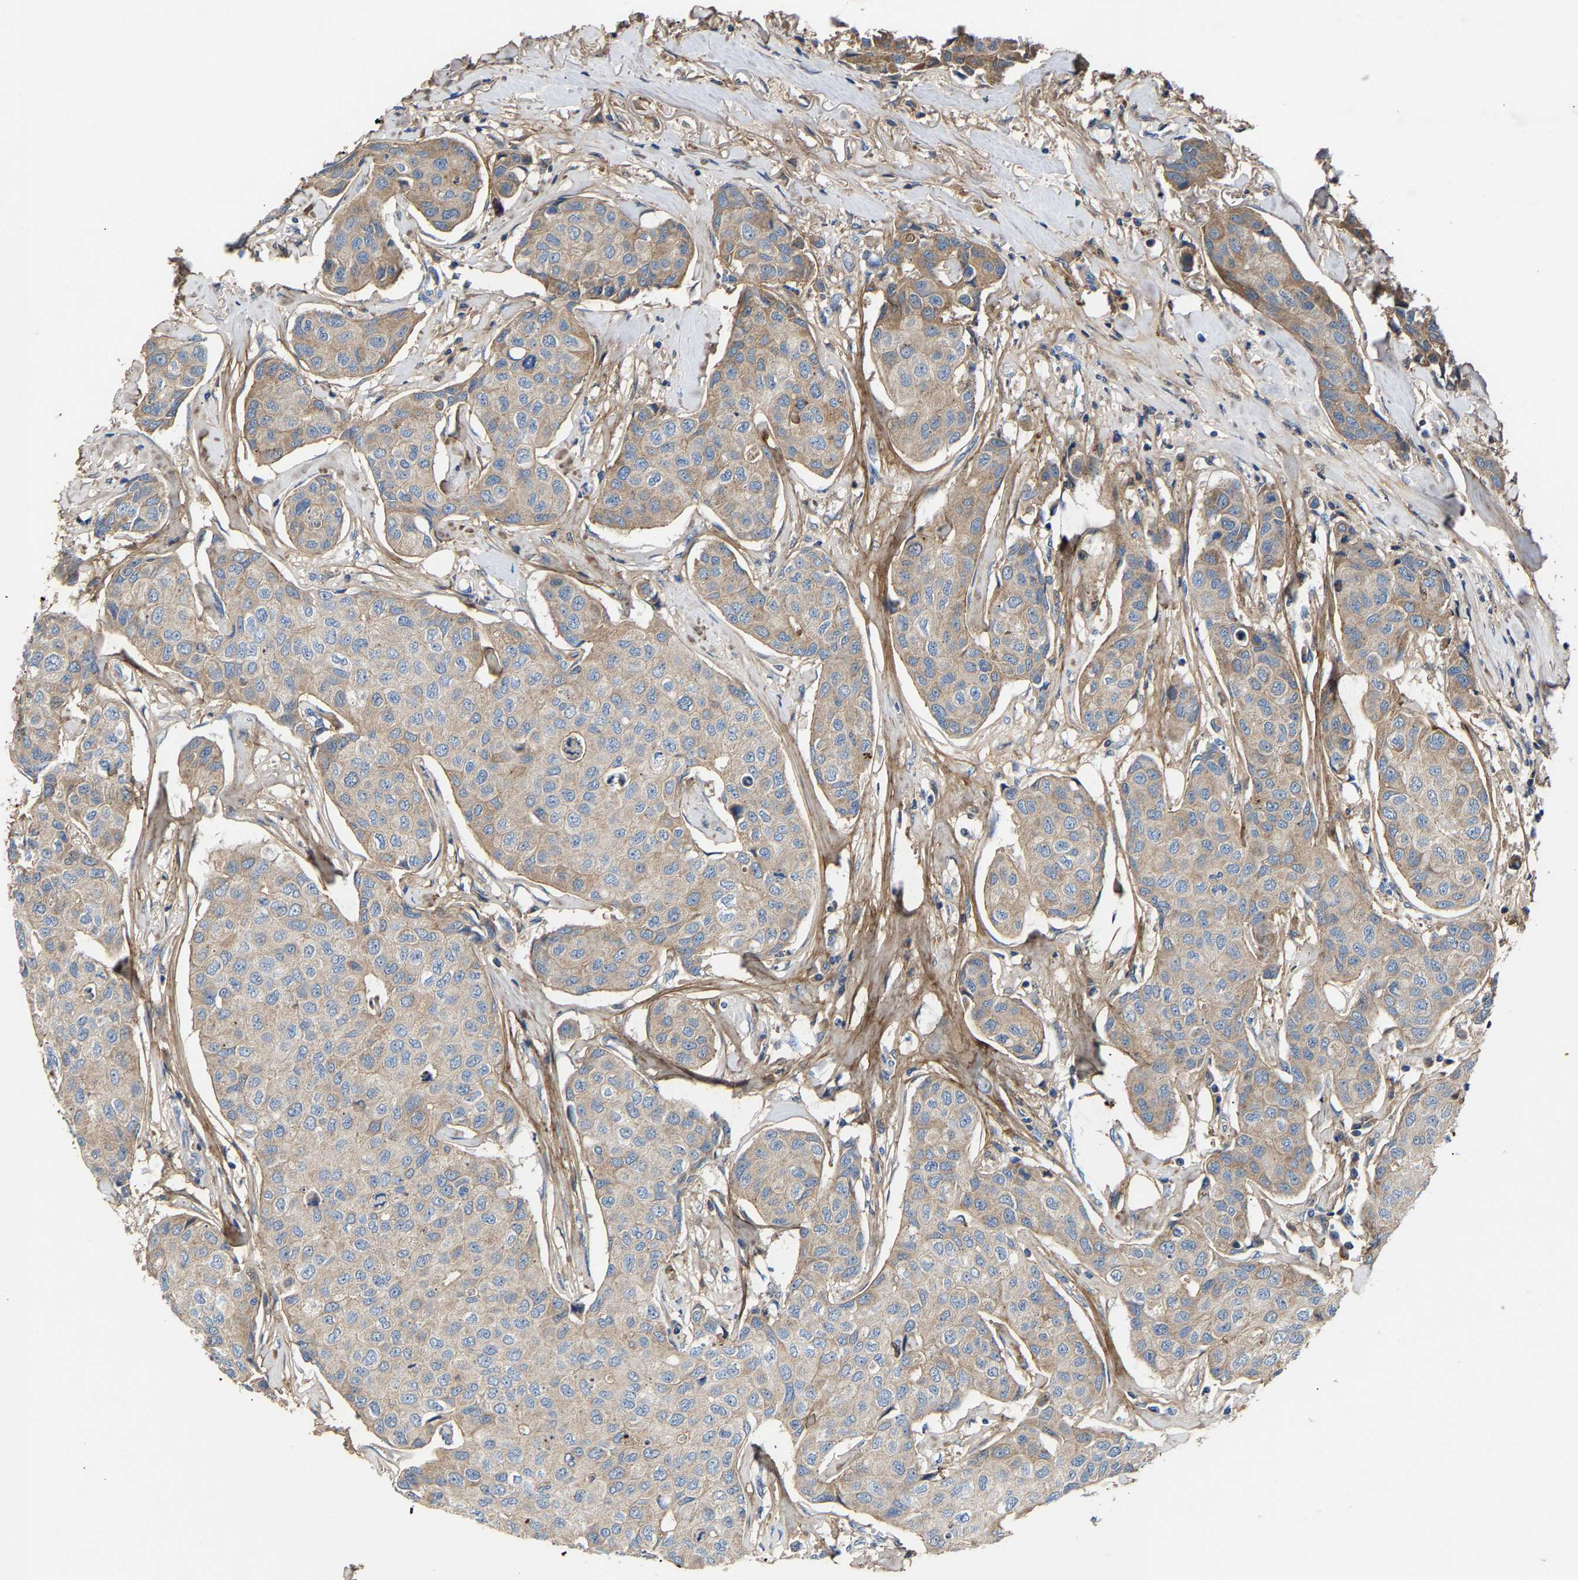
{"staining": {"intensity": "weak", "quantity": "25%-75%", "location": "cytoplasmic/membranous"}, "tissue": "breast cancer", "cell_type": "Tumor cells", "image_type": "cancer", "snomed": [{"axis": "morphology", "description": "Duct carcinoma"}, {"axis": "topography", "description": "Breast"}], "caption": "This micrograph exhibits IHC staining of human breast infiltrating ductal carcinoma, with low weak cytoplasmic/membranous expression in about 25%-75% of tumor cells.", "gene": "CCDC171", "patient": {"sex": "female", "age": 80}}